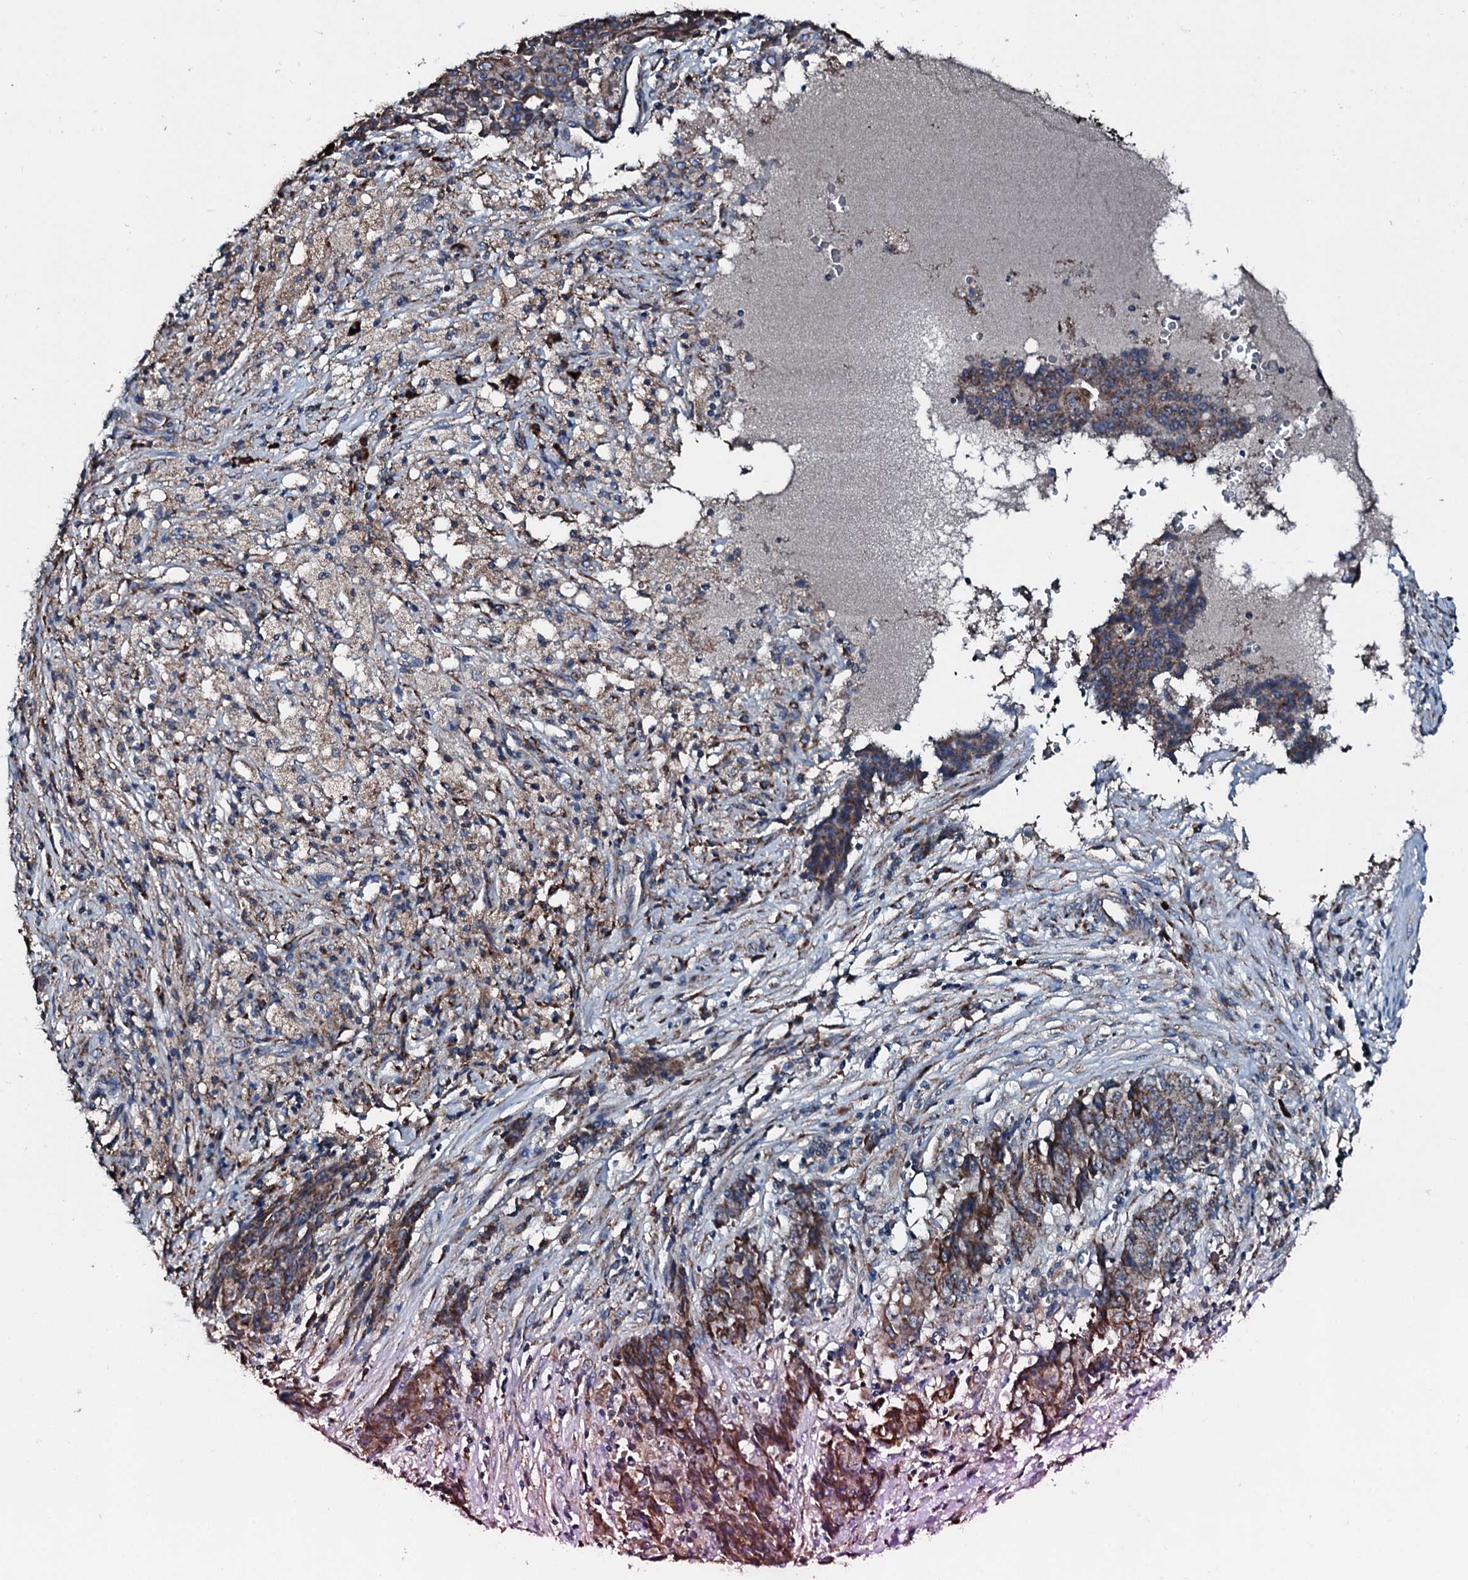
{"staining": {"intensity": "moderate", "quantity": ">75%", "location": "cytoplasmic/membranous"}, "tissue": "ovarian cancer", "cell_type": "Tumor cells", "image_type": "cancer", "snomed": [{"axis": "morphology", "description": "Carcinoma, endometroid"}, {"axis": "topography", "description": "Ovary"}], "caption": "Ovarian cancer stained for a protein (brown) exhibits moderate cytoplasmic/membranous positive expression in approximately >75% of tumor cells.", "gene": "ACSS3", "patient": {"sex": "female", "age": 42}}